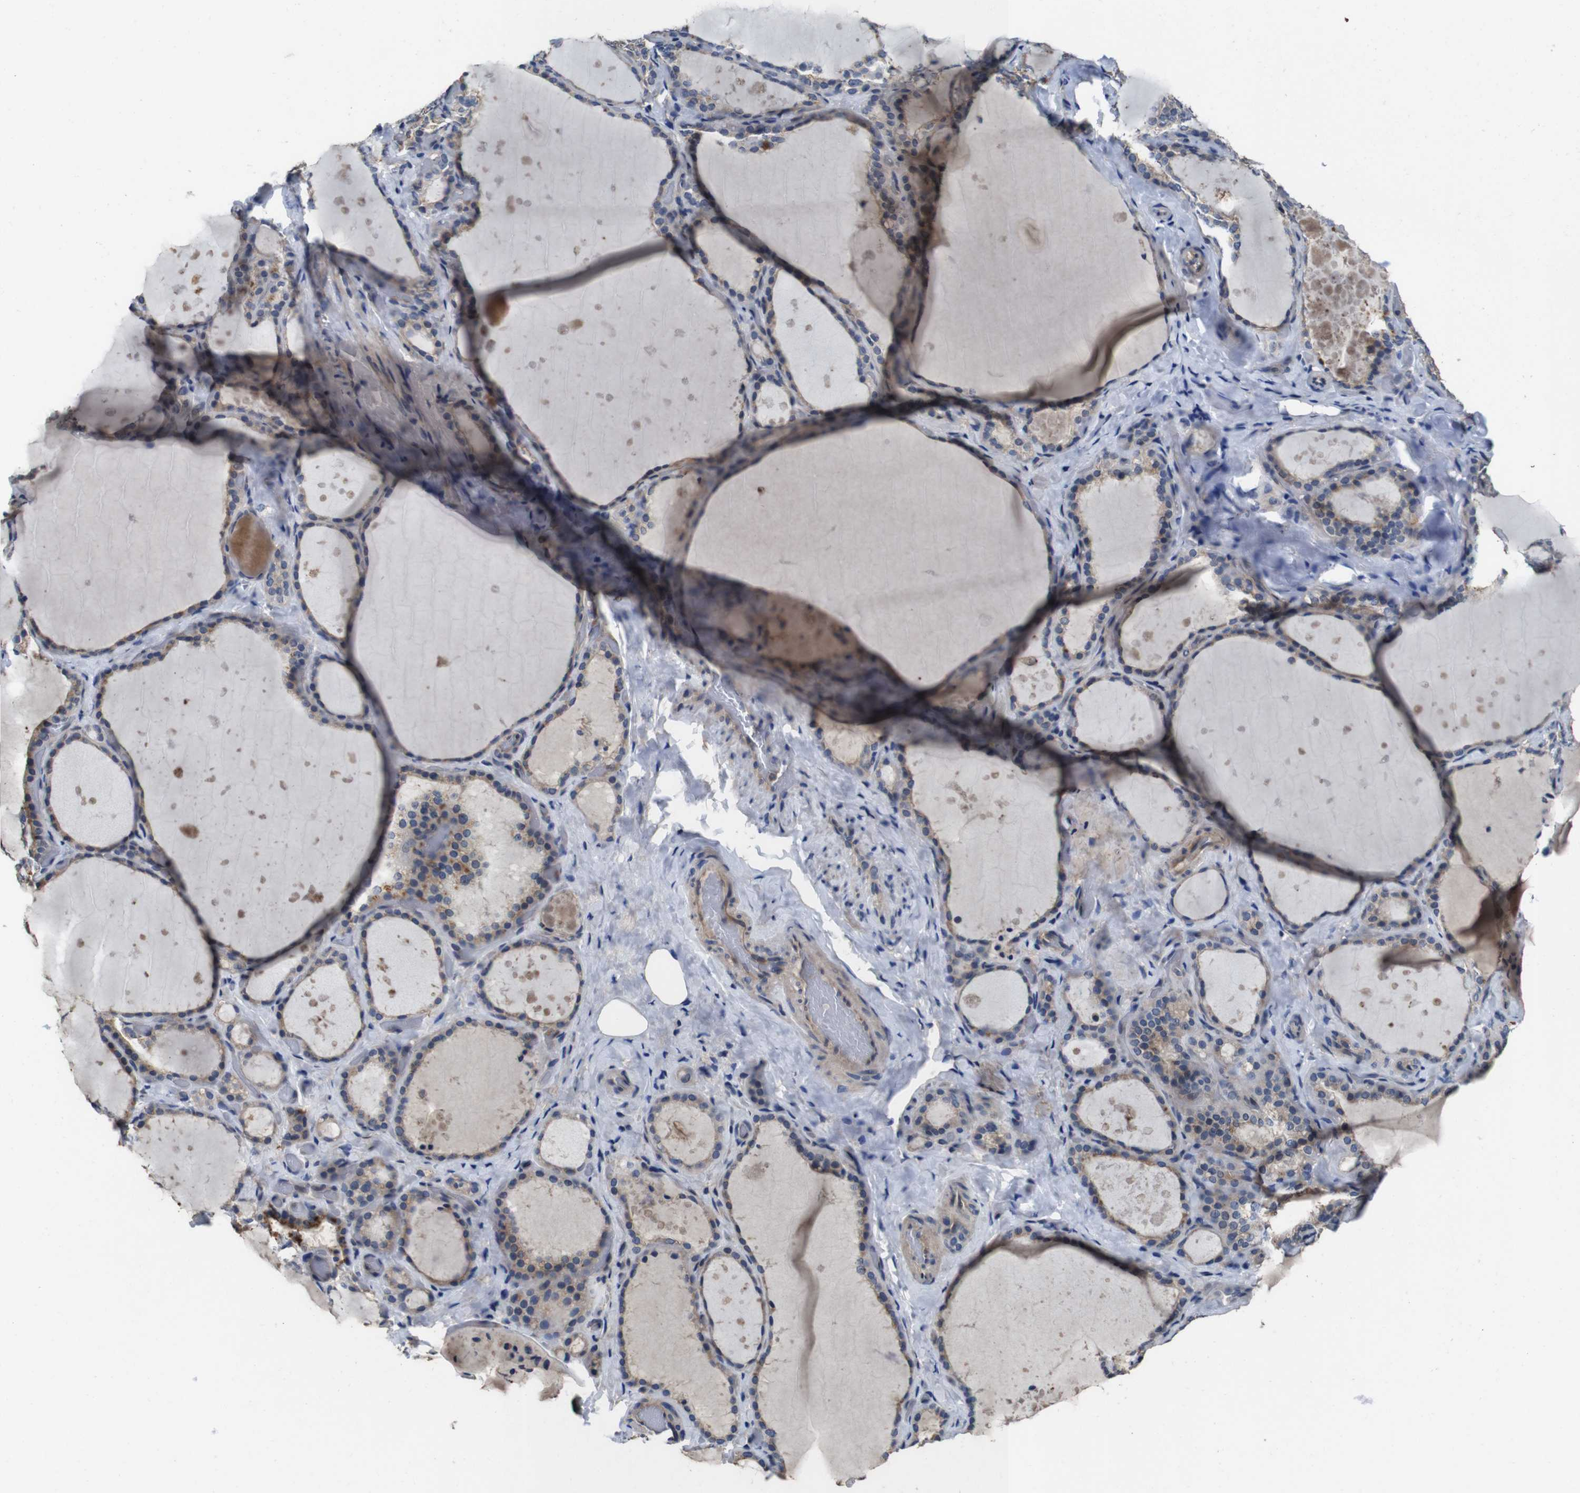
{"staining": {"intensity": "weak", "quantity": ">75%", "location": "cytoplasmic/membranous"}, "tissue": "thyroid gland", "cell_type": "Glandular cells", "image_type": "normal", "snomed": [{"axis": "morphology", "description": "Normal tissue, NOS"}, {"axis": "topography", "description": "Thyroid gland"}], "caption": "Glandular cells exhibit low levels of weak cytoplasmic/membranous staining in about >75% of cells in benign thyroid gland.", "gene": "GLIPR1", "patient": {"sex": "female", "age": 44}}